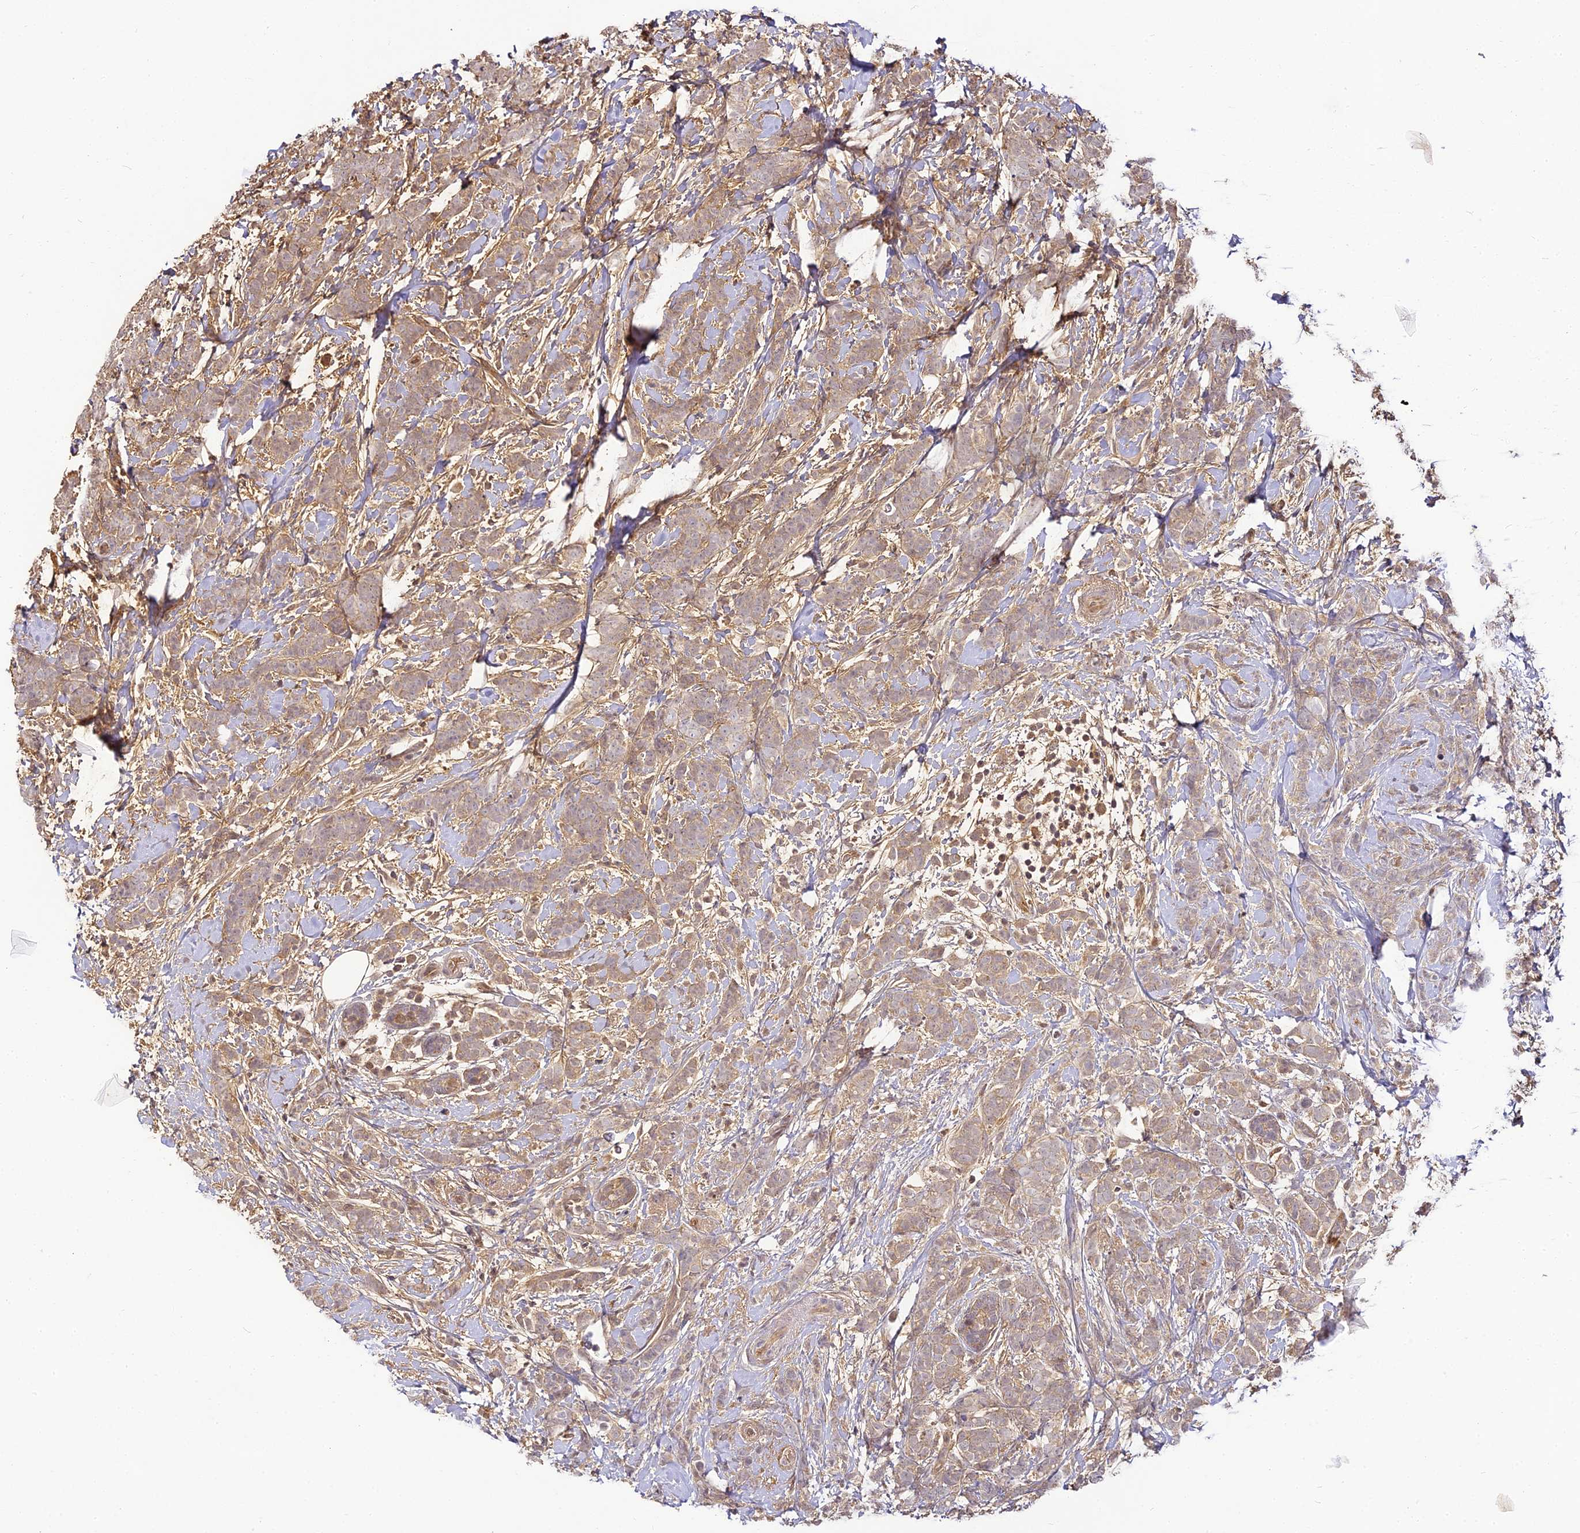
{"staining": {"intensity": "moderate", "quantity": "<25%", "location": "cytoplasmic/membranous"}, "tissue": "breast cancer", "cell_type": "Tumor cells", "image_type": "cancer", "snomed": [{"axis": "morphology", "description": "Lobular carcinoma"}, {"axis": "topography", "description": "Breast"}], "caption": "There is low levels of moderate cytoplasmic/membranous positivity in tumor cells of breast cancer, as demonstrated by immunohistochemical staining (brown color).", "gene": "BCDIN3D", "patient": {"sex": "female", "age": 58}}